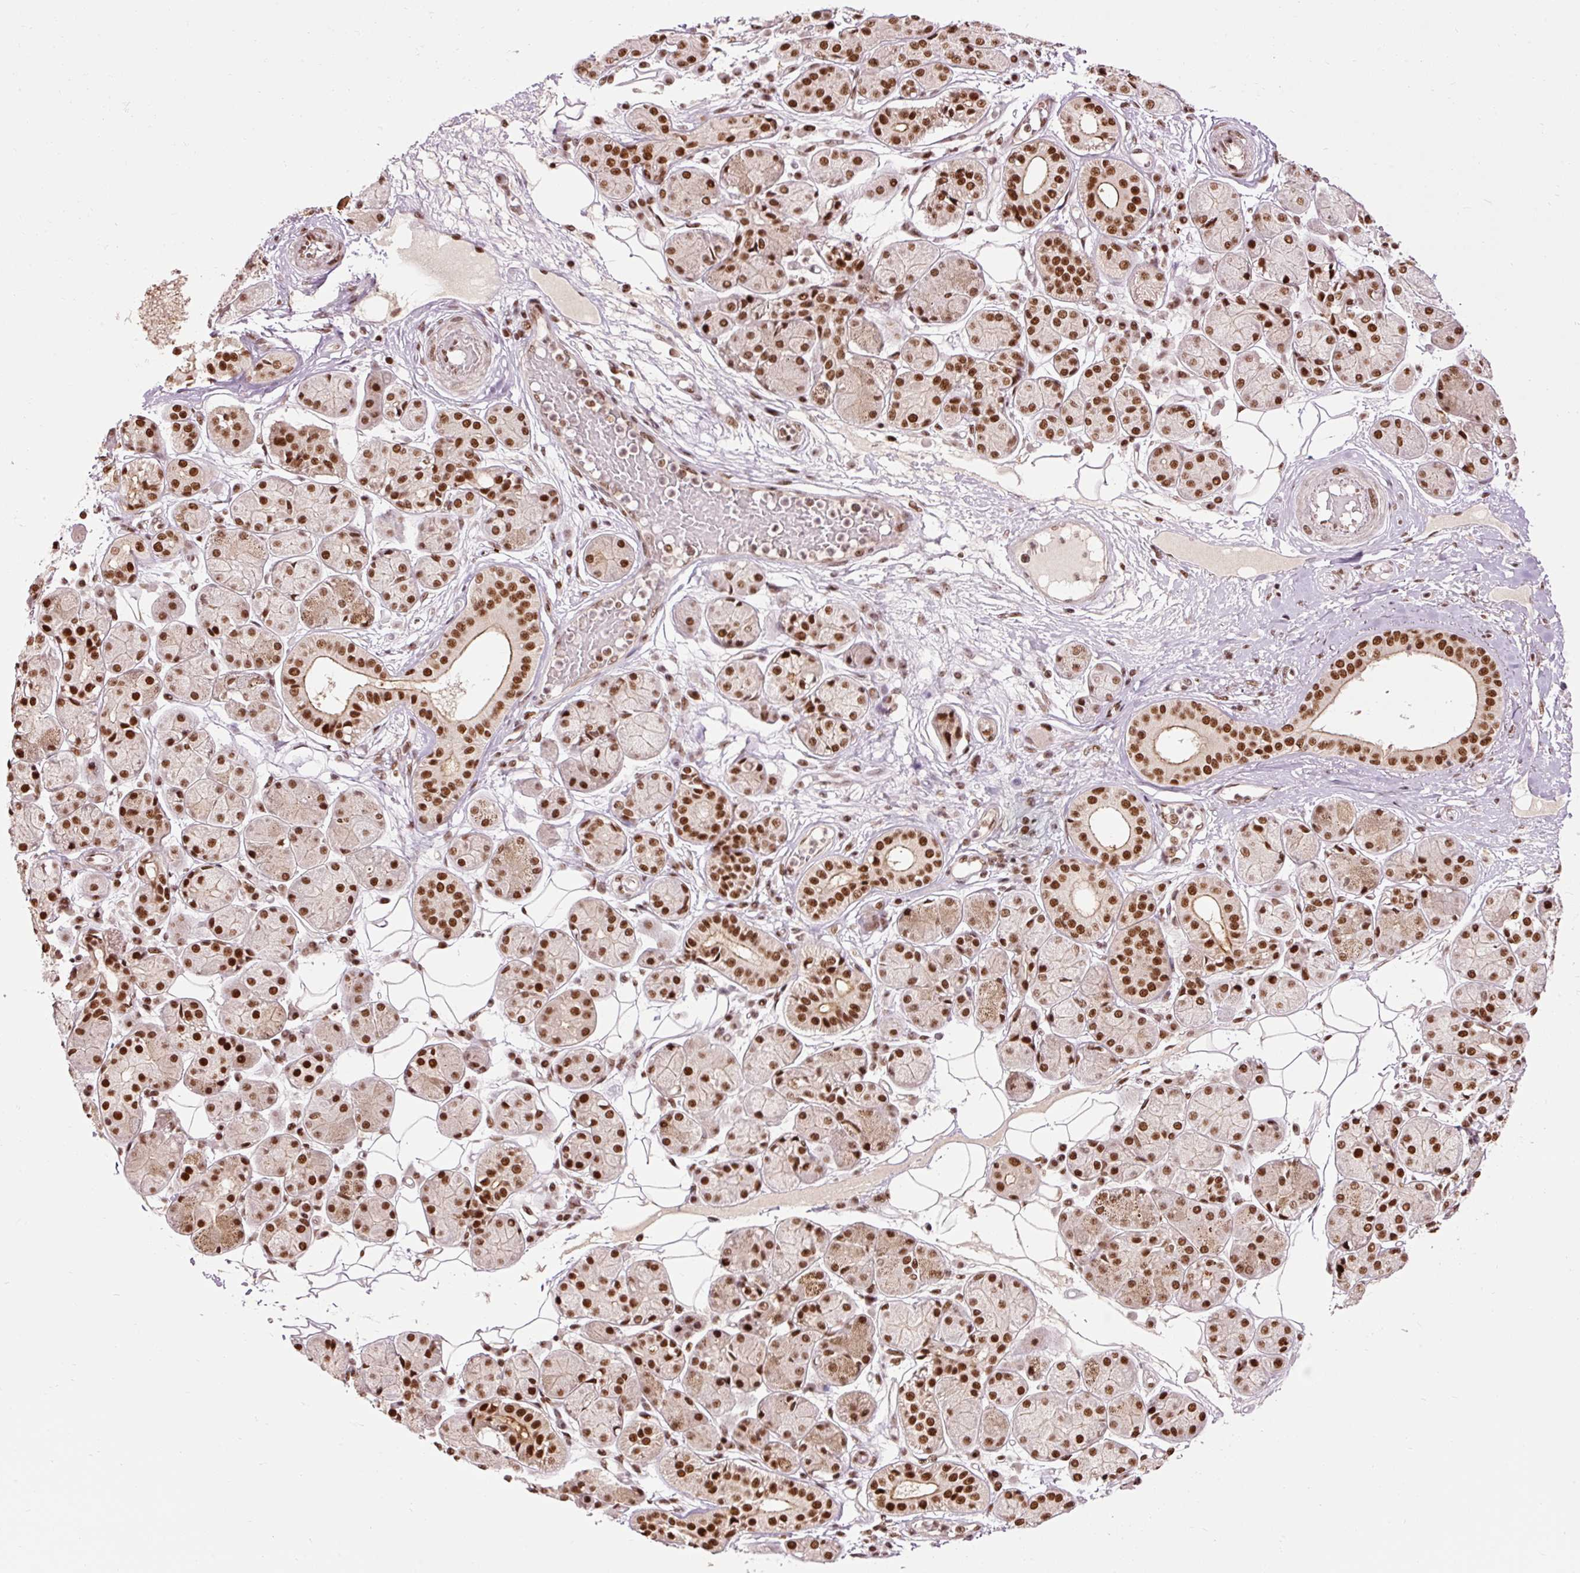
{"staining": {"intensity": "strong", "quantity": ">75%", "location": "cytoplasmic/membranous,nuclear"}, "tissue": "salivary gland", "cell_type": "Glandular cells", "image_type": "normal", "snomed": [{"axis": "morphology", "description": "Squamous cell carcinoma, NOS"}, {"axis": "topography", "description": "Skin"}, {"axis": "topography", "description": "Head-Neck"}], "caption": "The immunohistochemical stain shows strong cytoplasmic/membranous,nuclear positivity in glandular cells of benign salivary gland.", "gene": "ZBTB44", "patient": {"sex": "male", "age": 80}}